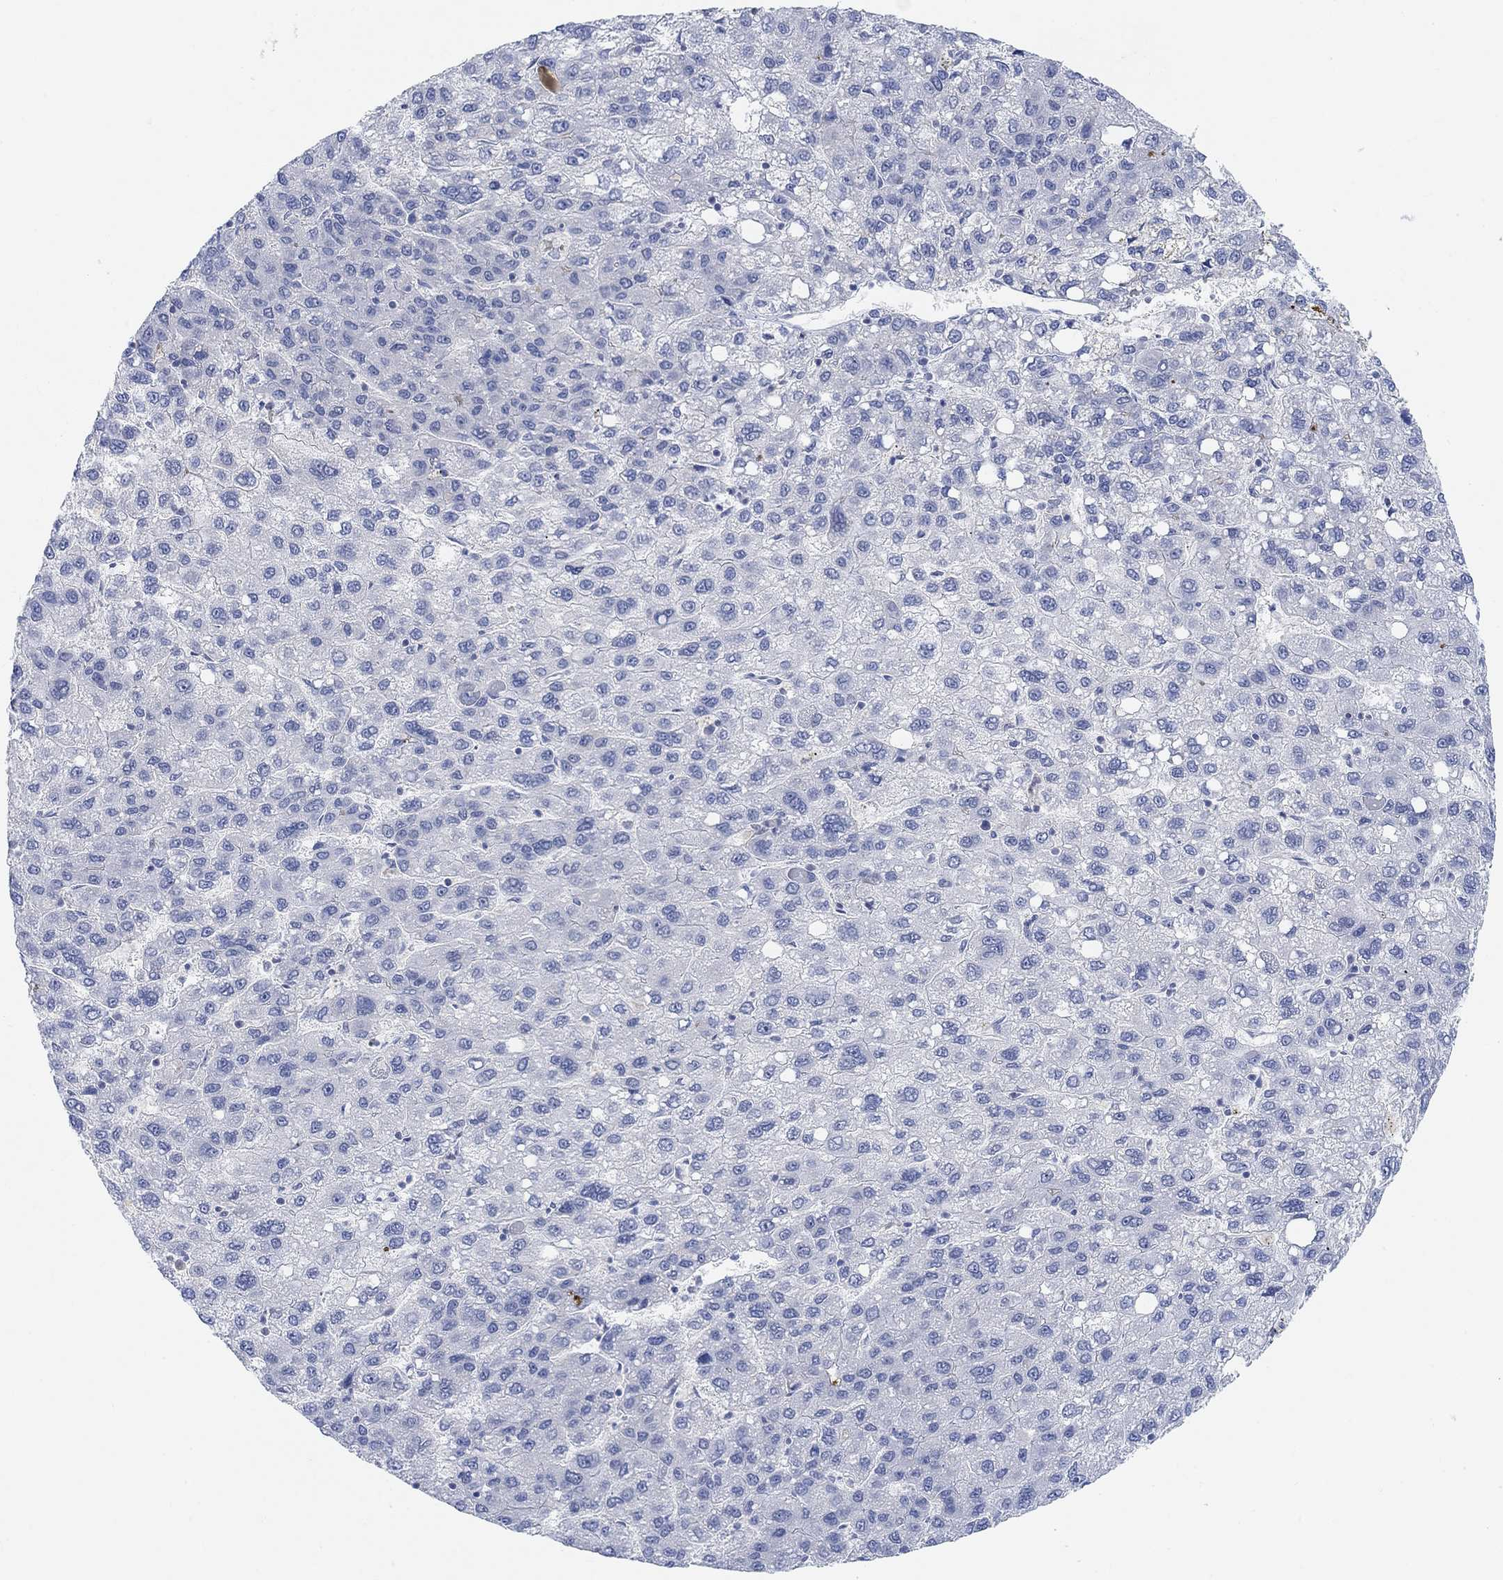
{"staining": {"intensity": "negative", "quantity": "none", "location": "none"}, "tissue": "liver cancer", "cell_type": "Tumor cells", "image_type": "cancer", "snomed": [{"axis": "morphology", "description": "Carcinoma, Hepatocellular, NOS"}, {"axis": "topography", "description": "Liver"}], "caption": "There is no significant positivity in tumor cells of liver cancer (hepatocellular carcinoma).", "gene": "RIMS1", "patient": {"sex": "female", "age": 82}}